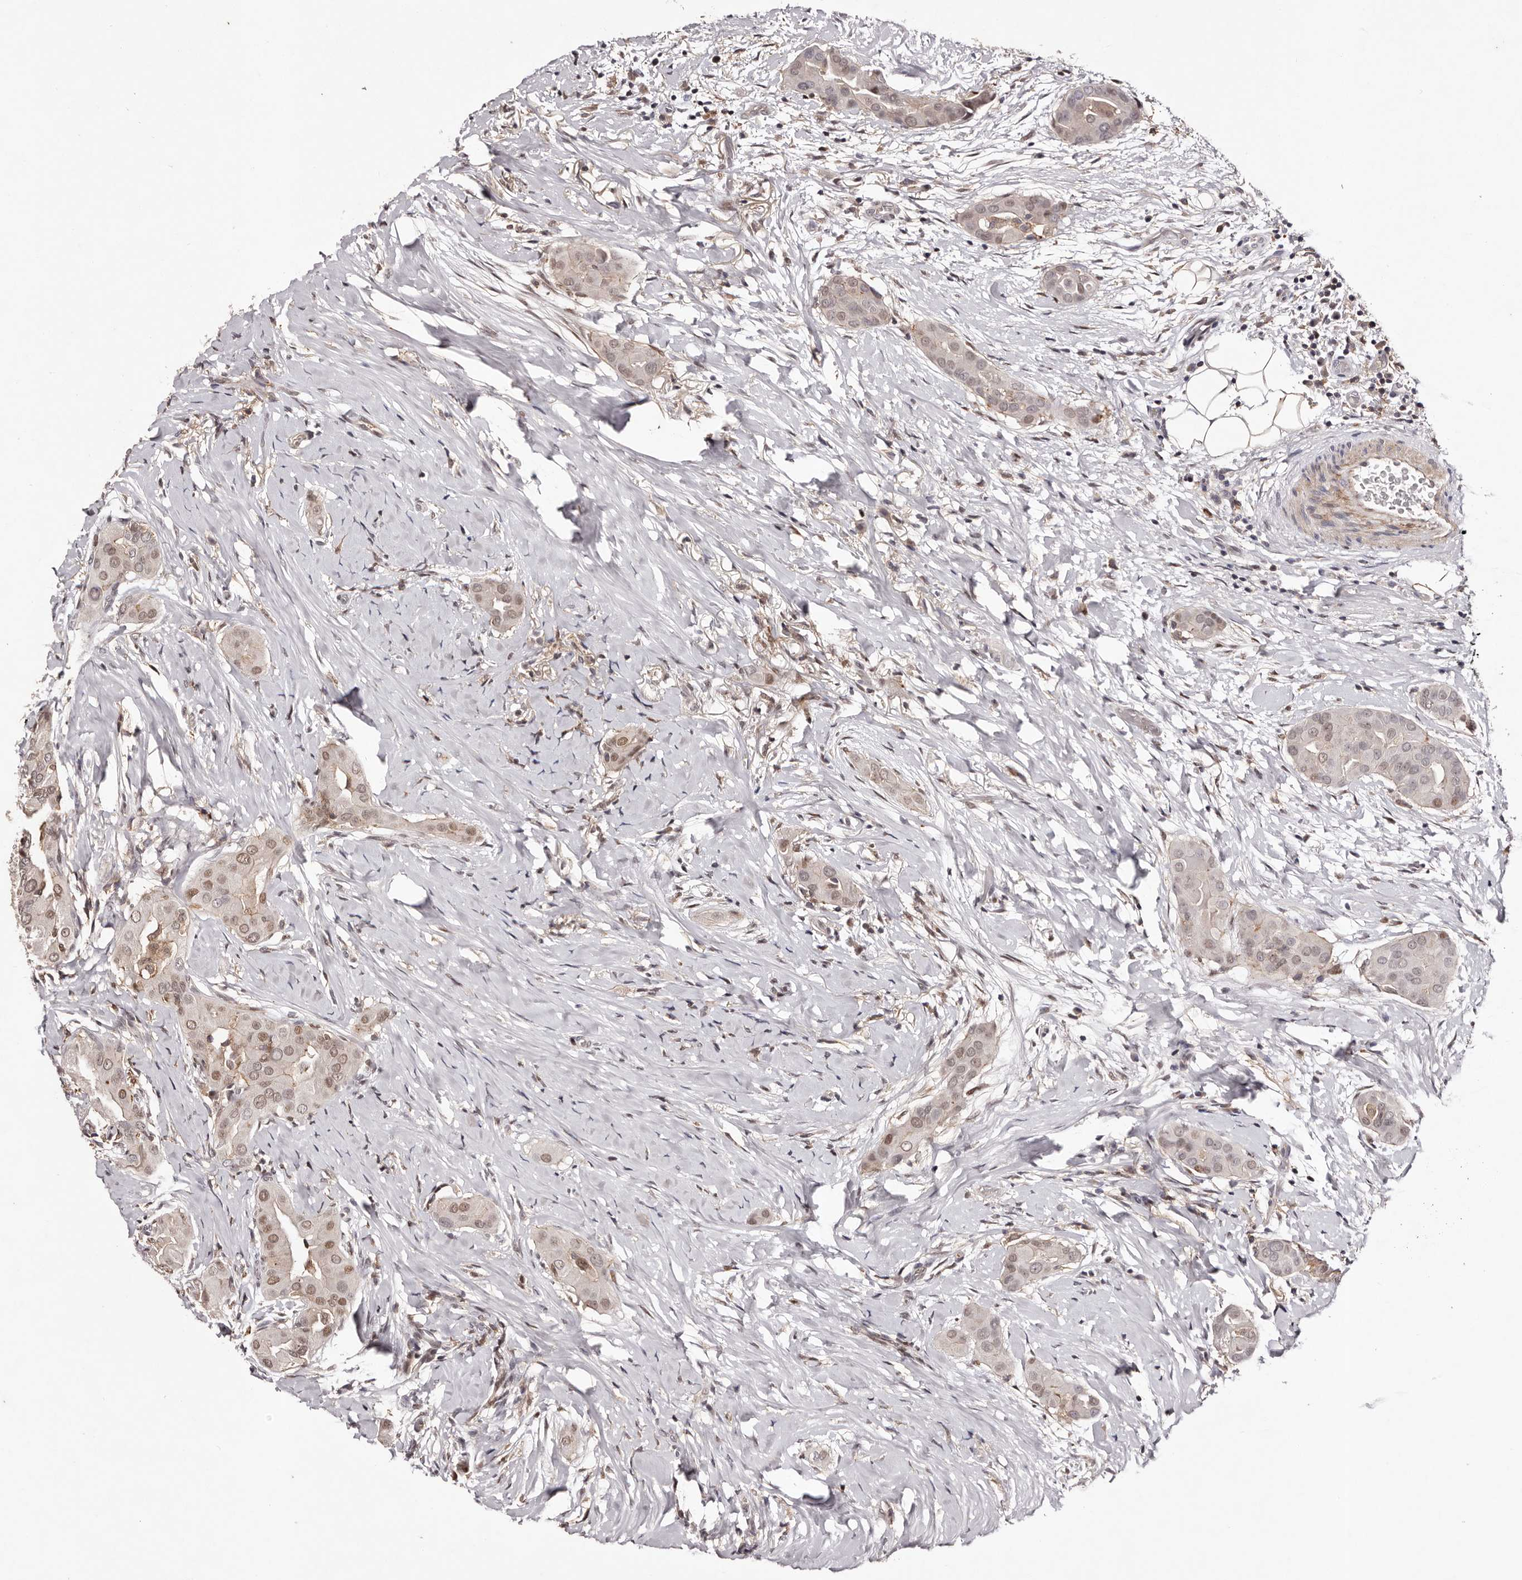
{"staining": {"intensity": "moderate", "quantity": ">75%", "location": "nuclear"}, "tissue": "thyroid cancer", "cell_type": "Tumor cells", "image_type": "cancer", "snomed": [{"axis": "morphology", "description": "Papillary adenocarcinoma, NOS"}, {"axis": "topography", "description": "Thyroid gland"}], "caption": "DAB (3,3'-diaminobenzidine) immunohistochemical staining of thyroid cancer shows moderate nuclear protein expression in about >75% of tumor cells.", "gene": "FBXO5", "patient": {"sex": "male", "age": 33}}